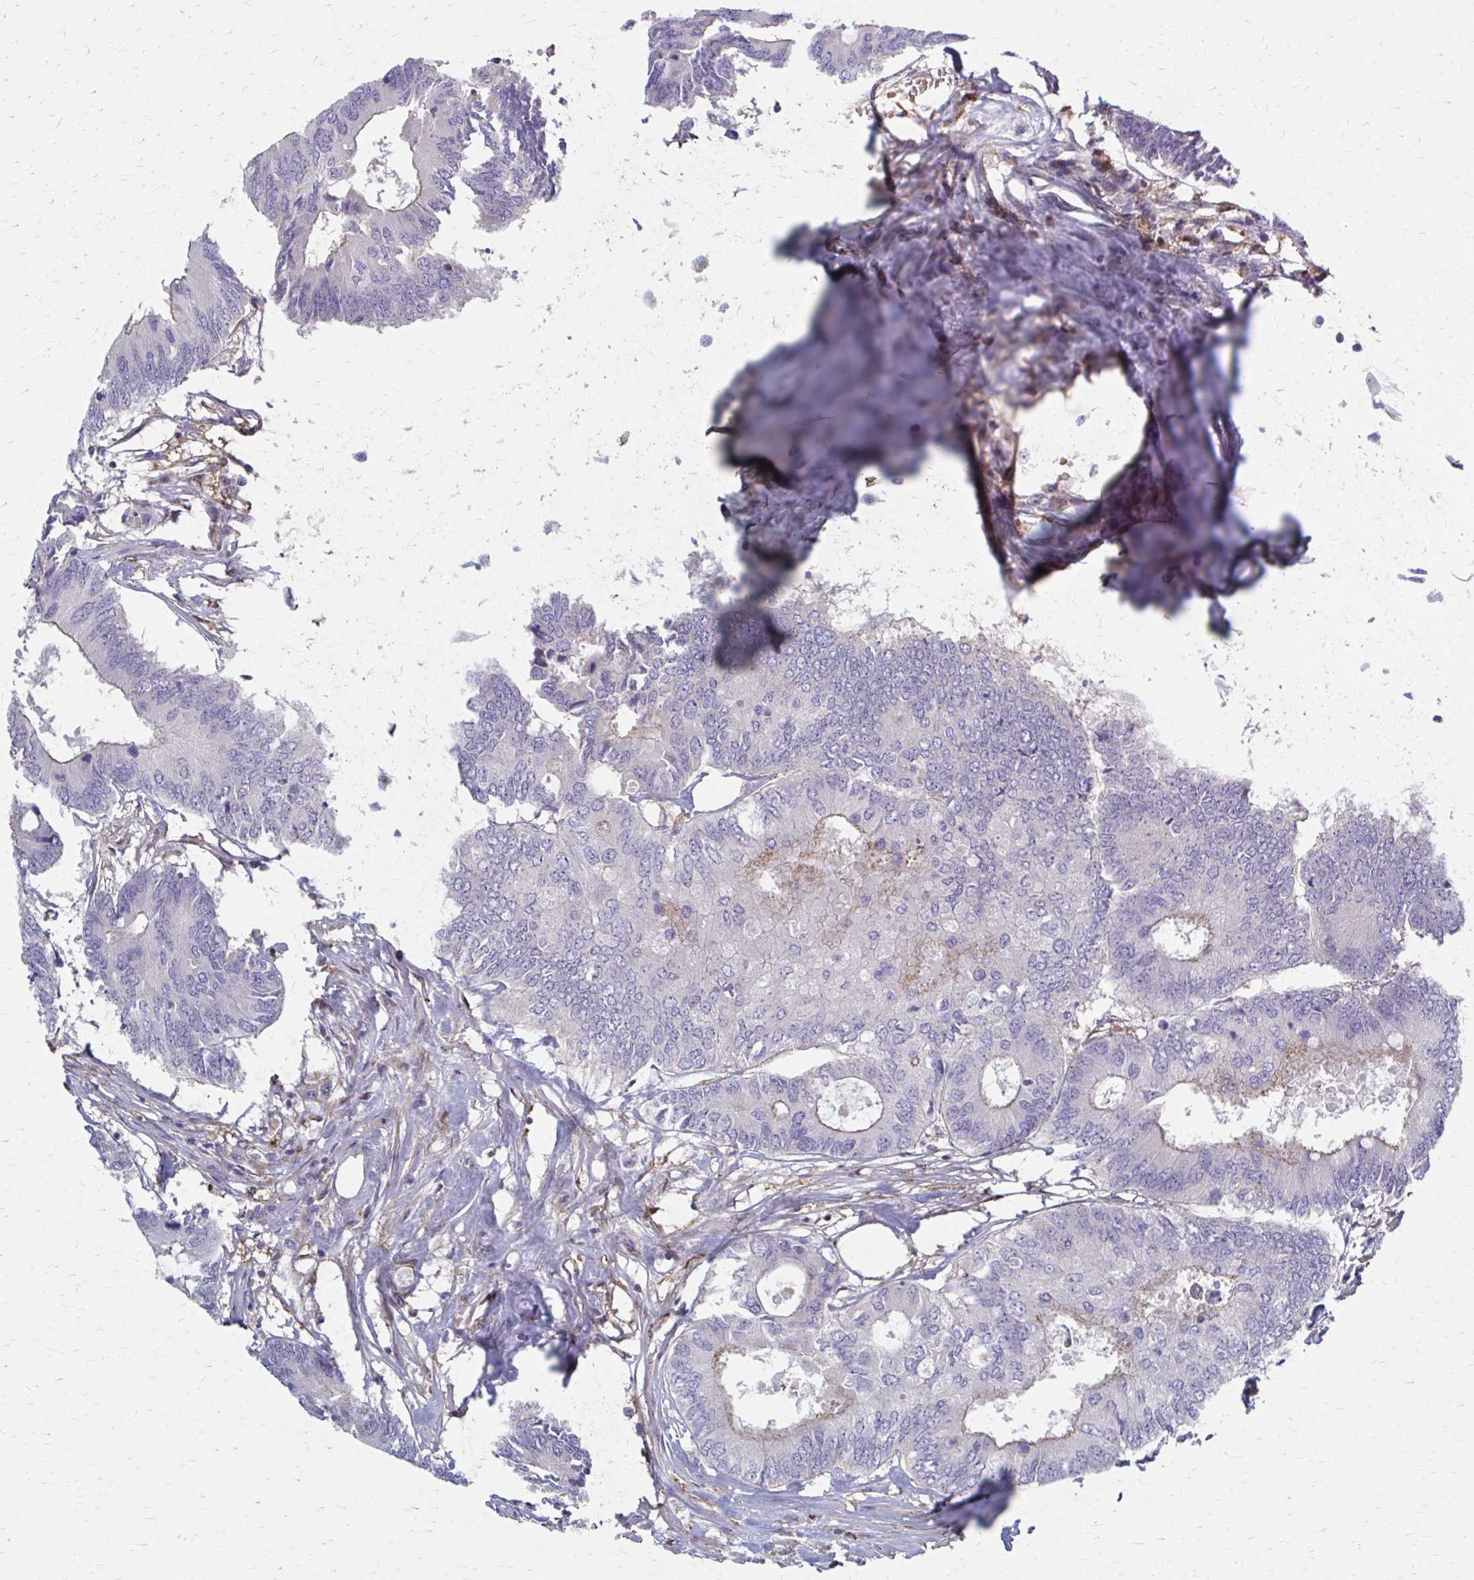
{"staining": {"intensity": "weak", "quantity": "<25%", "location": "cytoplasmic/membranous"}, "tissue": "colorectal cancer", "cell_type": "Tumor cells", "image_type": "cancer", "snomed": [{"axis": "morphology", "description": "Adenocarcinoma, NOS"}, {"axis": "topography", "description": "Colon"}], "caption": "This is an IHC image of human adenocarcinoma (colorectal). There is no expression in tumor cells.", "gene": "MMP14", "patient": {"sex": "male", "age": 71}}